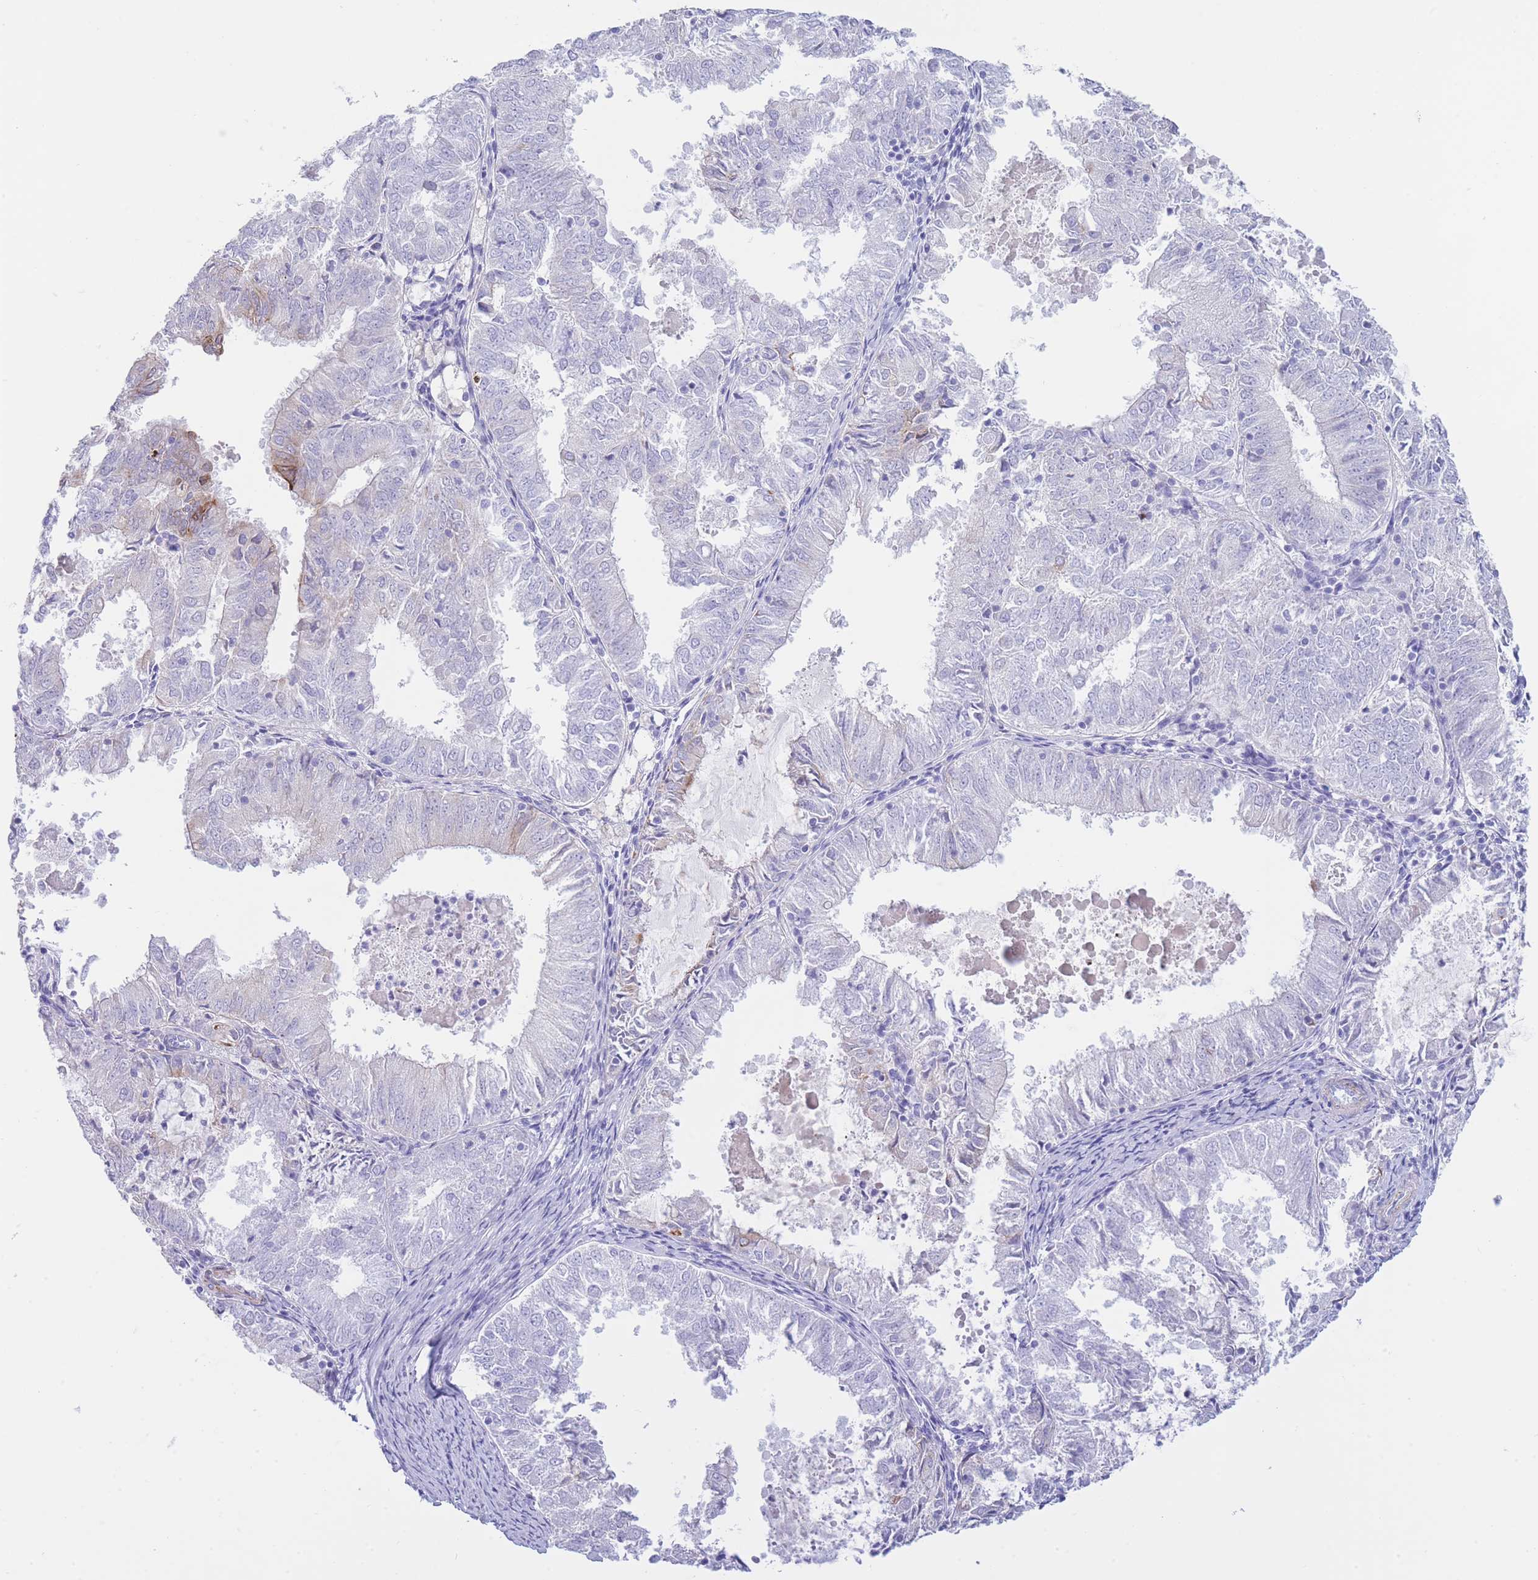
{"staining": {"intensity": "negative", "quantity": "none", "location": "none"}, "tissue": "endometrial cancer", "cell_type": "Tumor cells", "image_type": "cancer", "snomed": [{"axis": "morphology", "description": "Adenocarcinoma, NOS"}, {"axis": "topography", "description": "Endometrium"}], "caption": "Immunohistochemical staining of human adenocarcinoma (endometrial) exhibits no significant staining in tumor cells. Brightfield microscopy of immunohistochemistry (IHC) stained with DAB (3,3'-diaminobenzidine) (brown) and hematoxylin (blue), captured at high magnification.", "gene": "VWA8", "patient": {"sex": "female", "age": 57}}